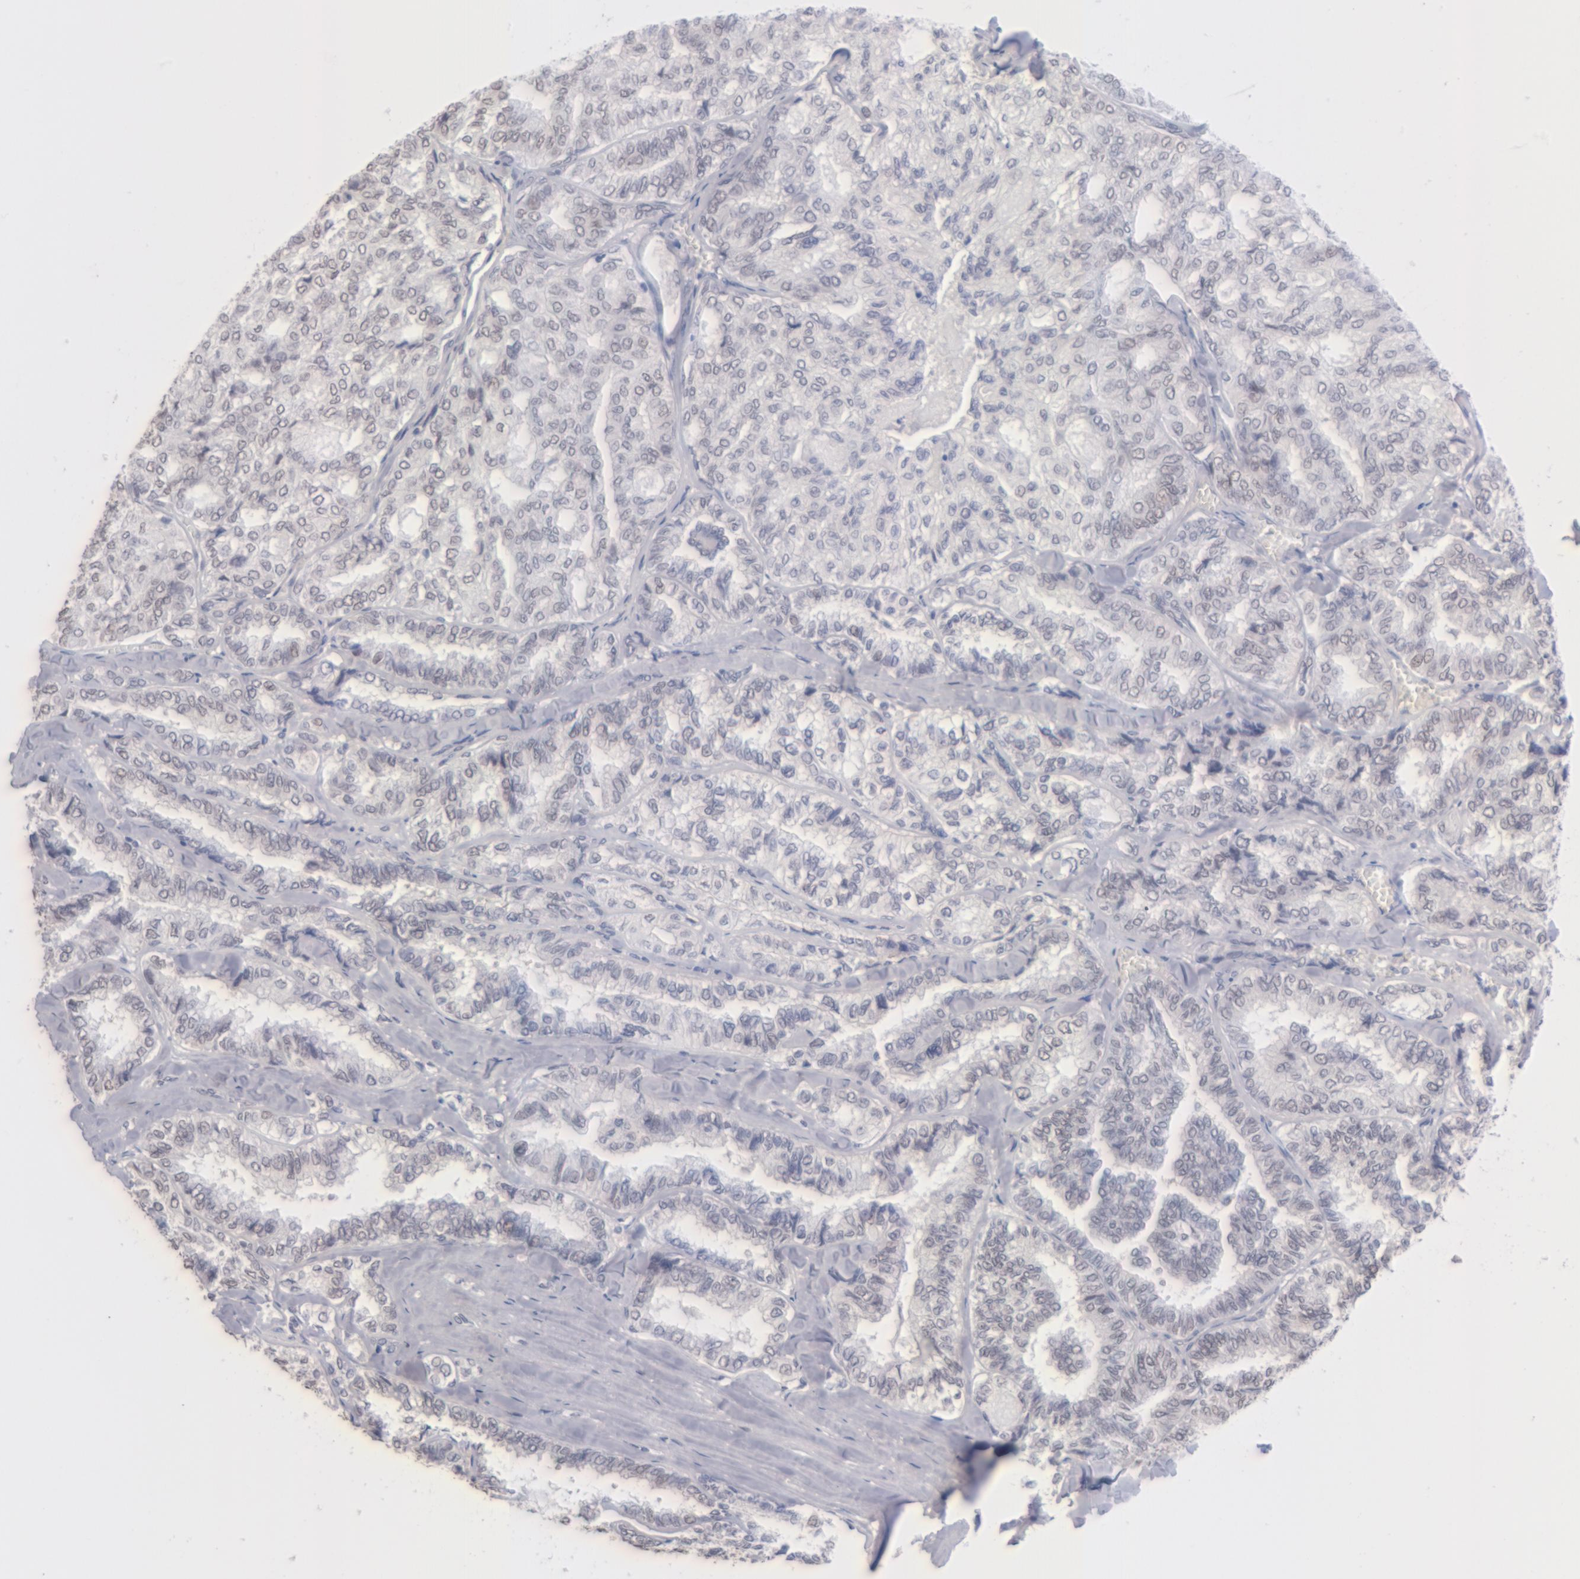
{"staining": {"intensity": "negative", "quantity": "none", "location": "none"}, "tissue": "thyroid cancer", "cell_type": "Tumor cells", "image_type": "cancer", "snomed": [{"axis": "morphology", "description": "Papillary adenocarcinoma, NOS"}, {"axis": "topography", "description": "Thyroid gland"}], "caption": "Thyroid cancer (papillary adenocarcinoma) was stained to show a protein in brown. There is no significant expression in tumor cells. (Immunohistochemistry, brightfield microscopy, high magnification).", "gene": "MGAM", "patient": {"sex": "female", "age": 35}}